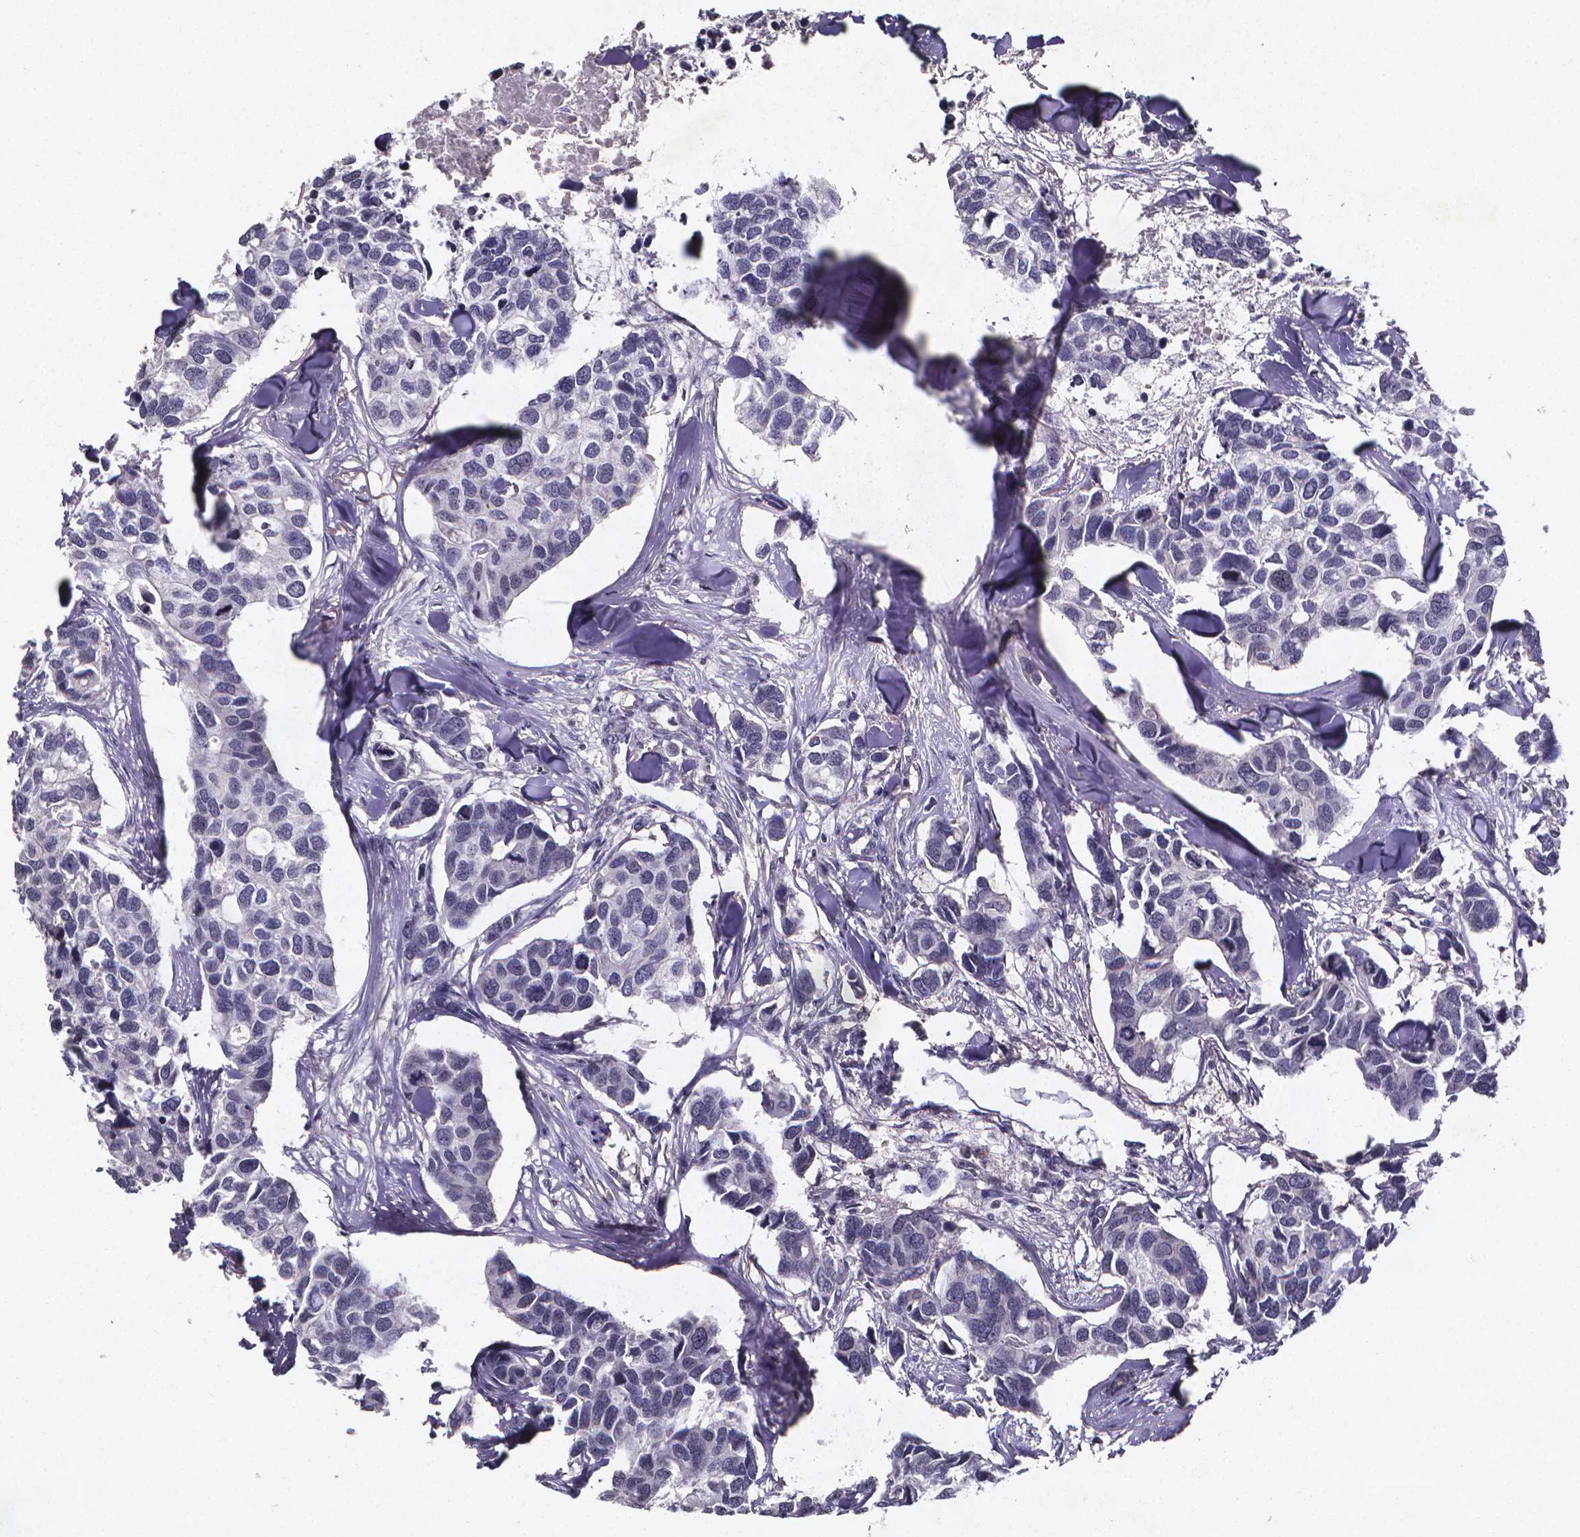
{"staining": {"intensity": "negative", "quantity": "none", "location": "none"}, "tissue": "breast cancer", "cell_type": "Tumor cells", "image_type": "cancer", "snomed": [{"axis": "morphology", "description": "Duct carcinoma"}, {"axis": "topography", "description": "Breast"}], "caption": "Tumor cells show no significant protein staining in breast cancer (infiltrating ductal carcinoma).", "gene": "TP73", "patient": {"sex": "female", "age": 83}}